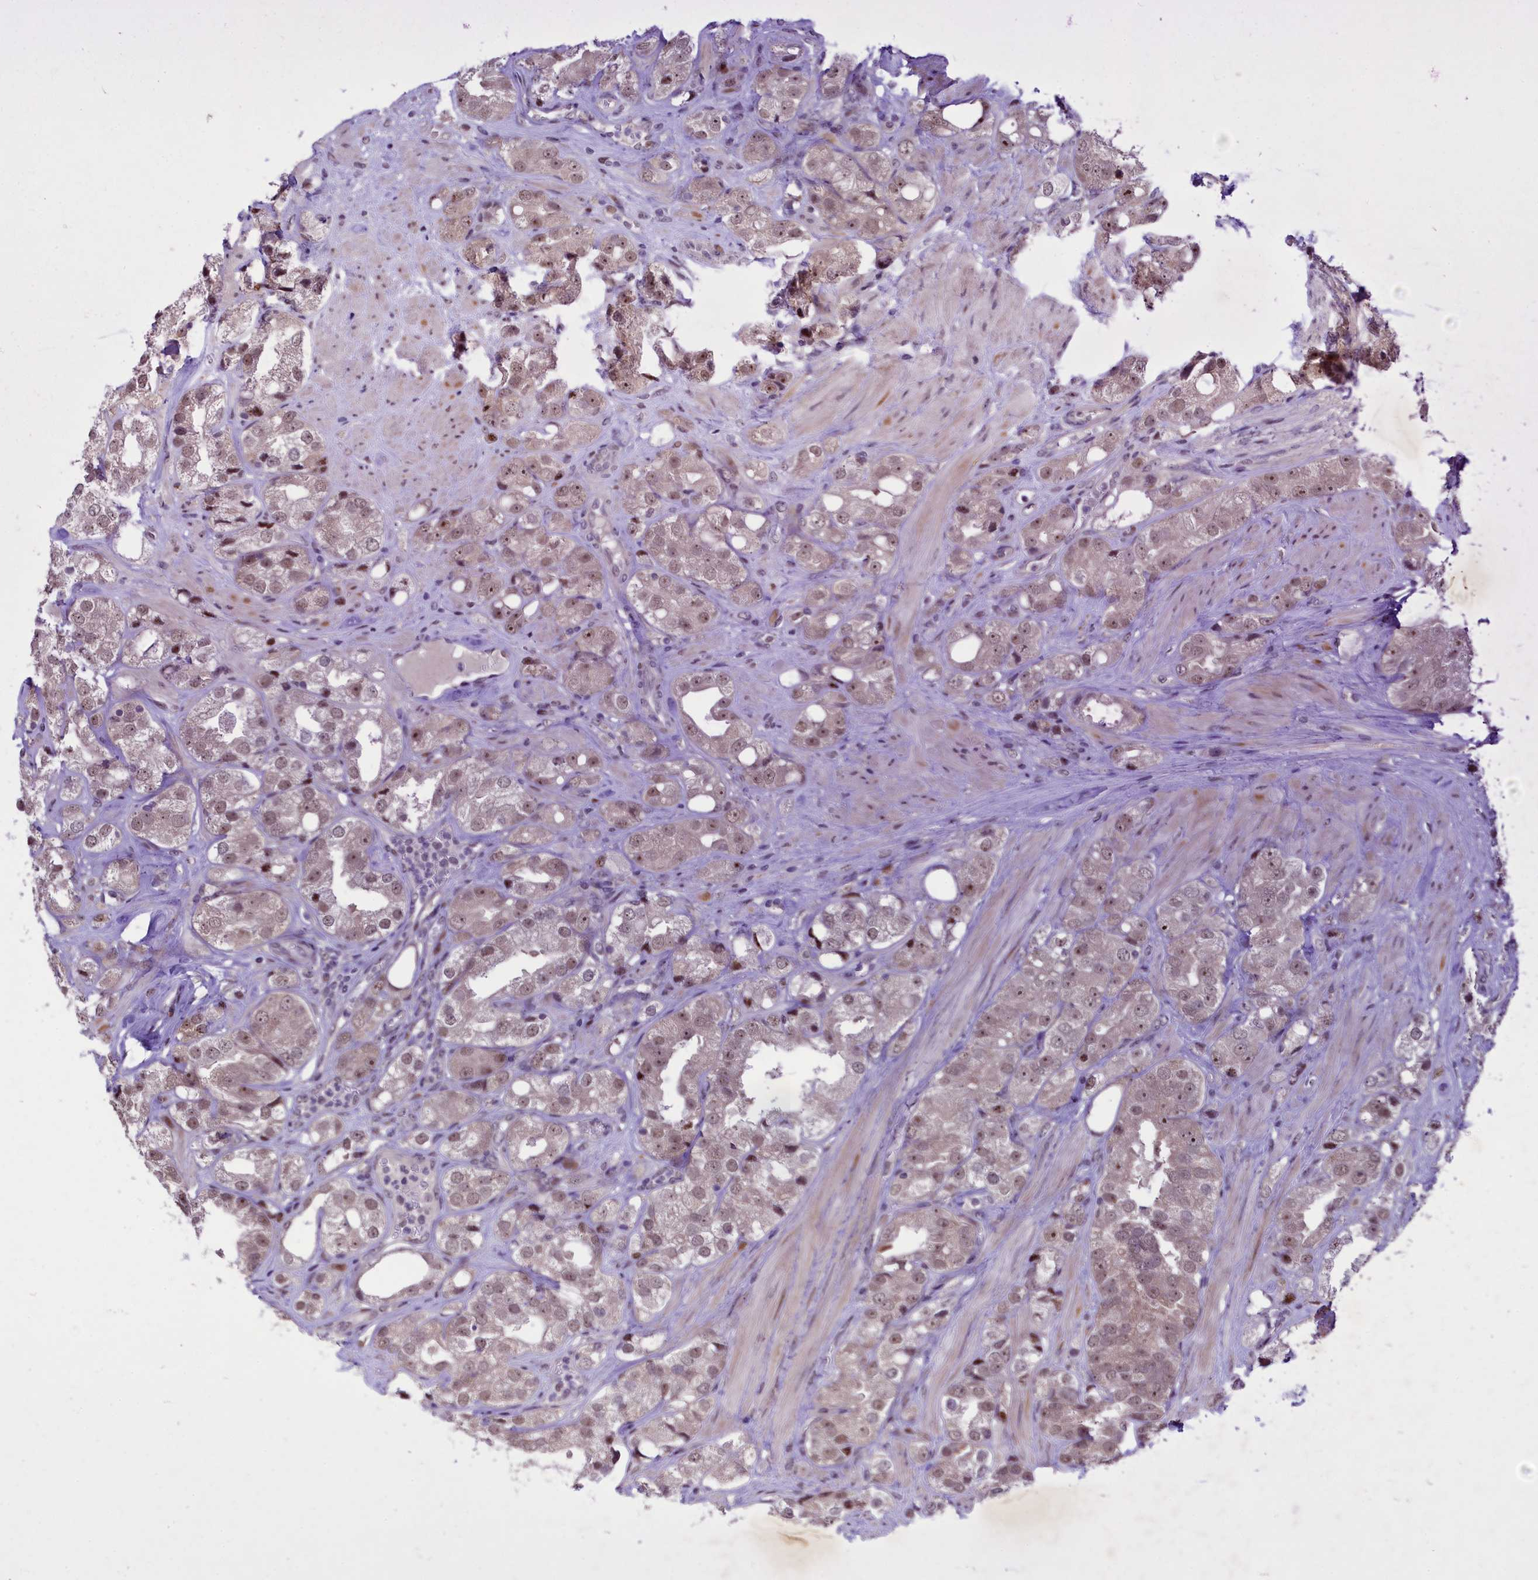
{"staining": {"intensity": "weak", "quantity": ">75%", "location": "nuclear"}, "tissue": "prostate cancer", "cell_type": "Tumor cells", "image_type": "cancer", "snomed": [{"axis": "morphology", "description": "Adenocarcinoma, NOS"}, {"axis": "topography", "description": "Prostate"}], "caption": "Immunohistochemical staining of human adenocarcinoma (prostate) displays low levels of weak nuclear protein staining in approximately >75% of tumor cells.", "gene": "ANKS3", "patient": {"sex": "male", "age": 79}}